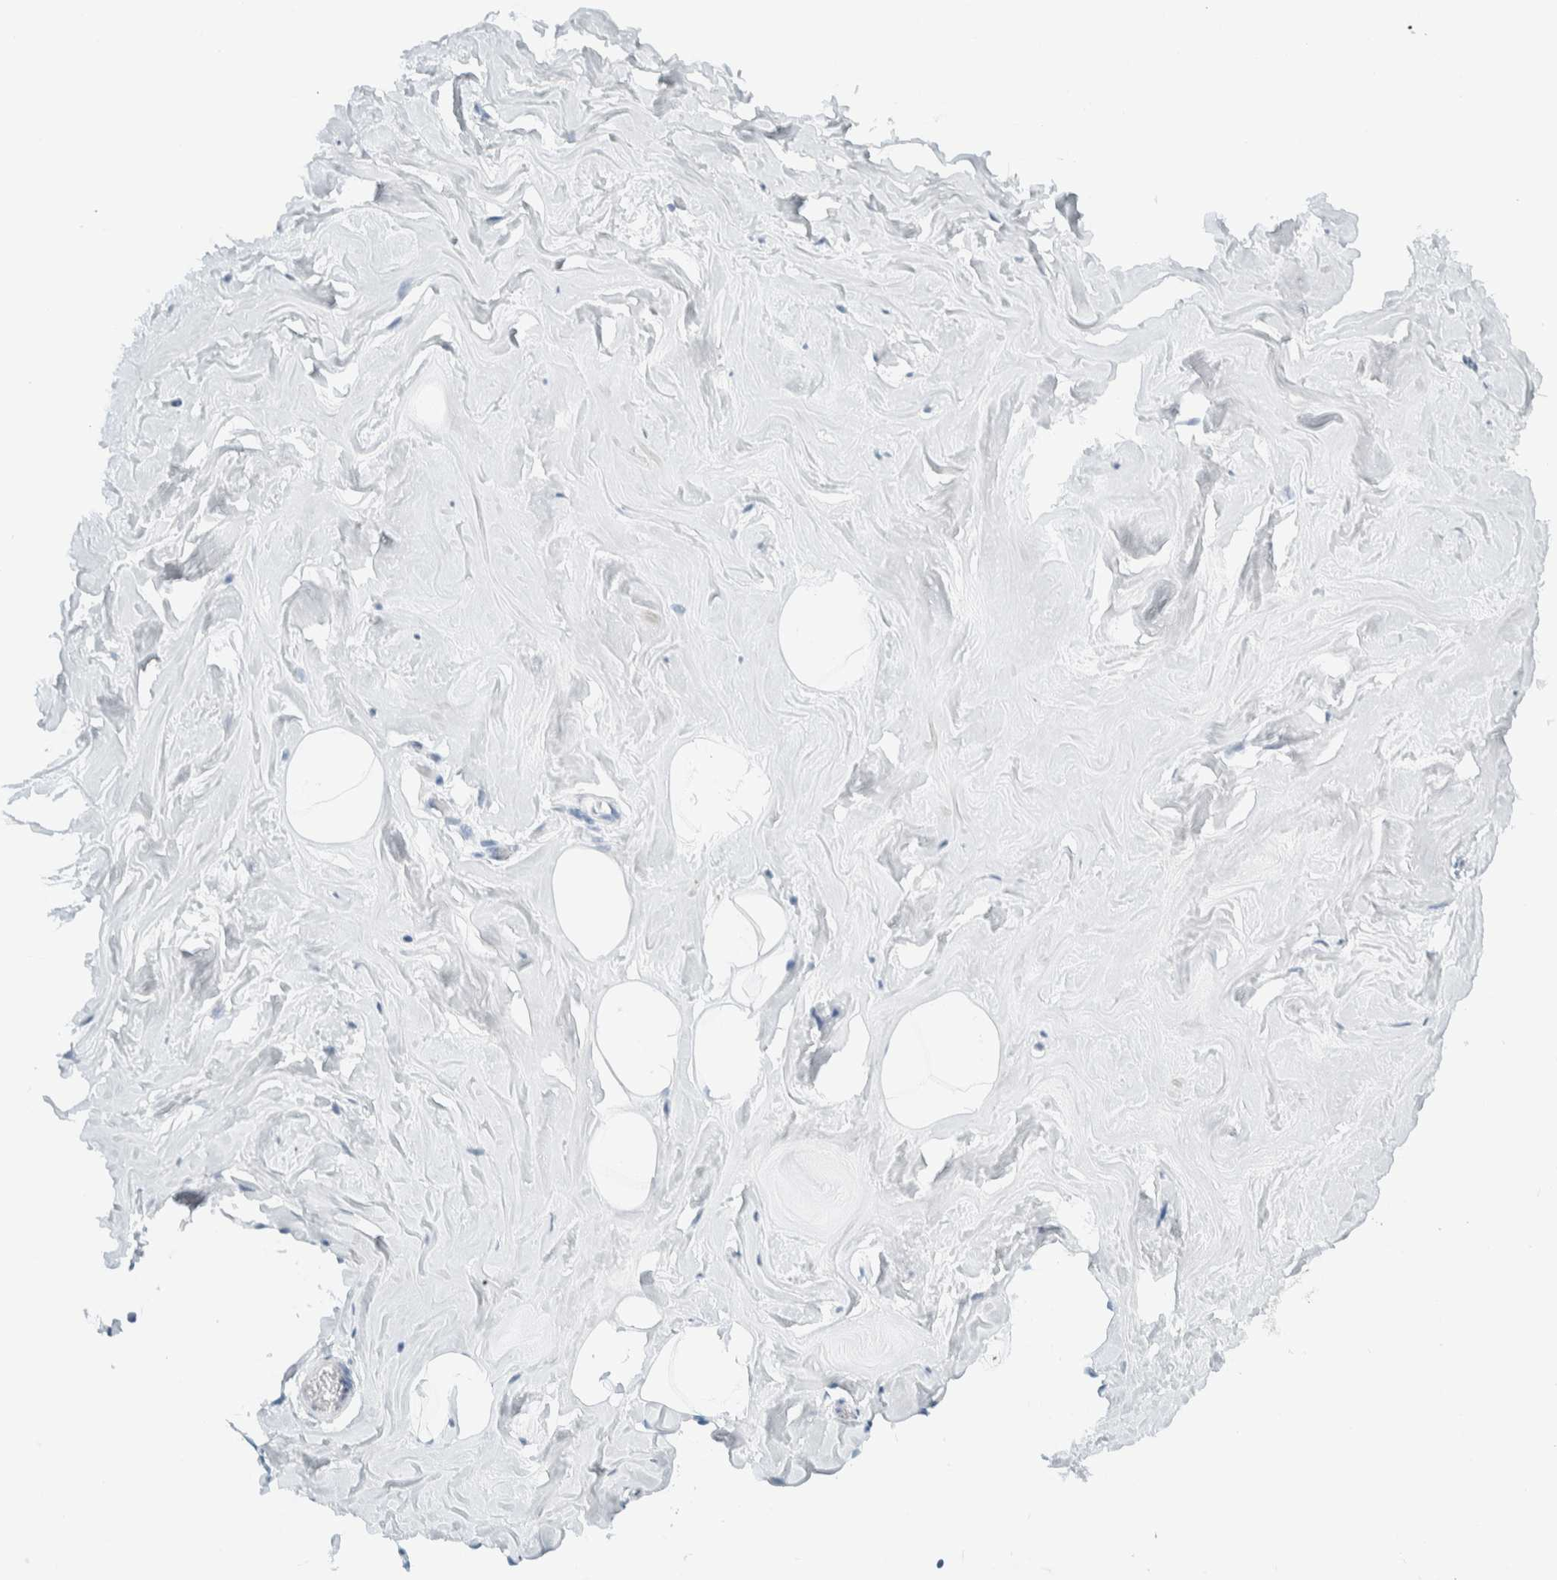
{"staining": {"intensity": "negative", "quantity": "none", "location": "none"}, "tissue": "adipose tissue", "cell_type": "Adipocytes", "image_type": "normal", "snomed": [{"axis": "morphology", "description": "Normal tissue, NOS"}, {"axis": "morphology", "description": "Fibrosis, NOS"}, {"axis": "topography", "description": "Breast"}, {"axis": "topography", "description": "Adipose tissue"}], "caption": "Human adipose tissue stained for a protein using immunohistochemistry reveals no expression in adipocytes.", "gene": "ARHGAP27", "patient": {"sex": "female", "age": 39}}